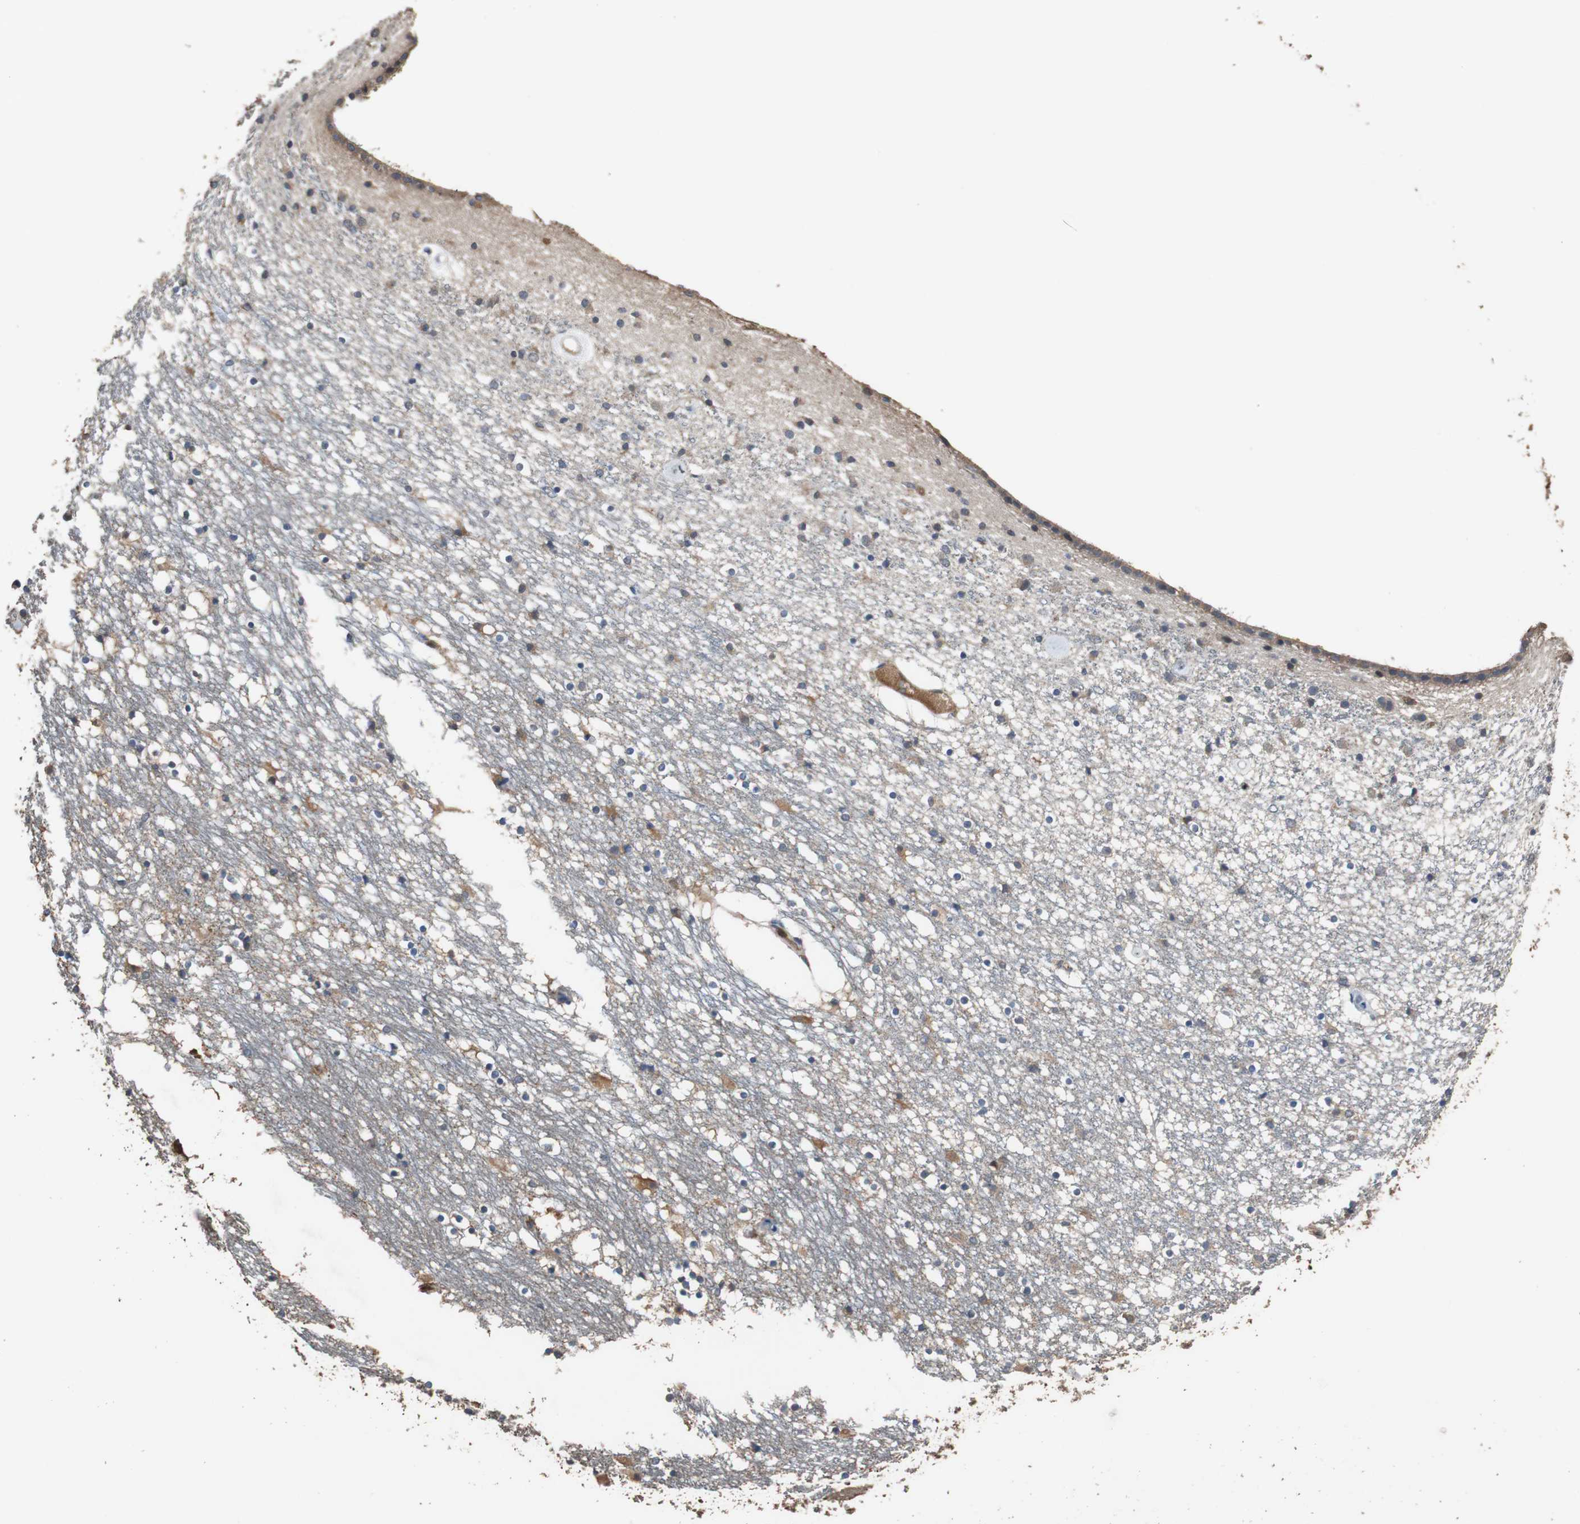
{"staining": {"intensity": "moderate", "quantity": "<25%", "location": "cytoplasmic/membranous"}, "tissue": "caudate", "cell_type": "Glial cells", "image_type": "normal", "snomed": [{"axis": "morphology", "description": "Normal tissue, NOS"}, {"axis": "topography", "description": "Lateral ventricle wall"}], "caption": "A brown stain highlights moderate cytoplasmic/membranous positivity of a protein in glial cells of normal caudate.", "gene": "SCIMP", "patient": {"sex": "male", "age": 45}}